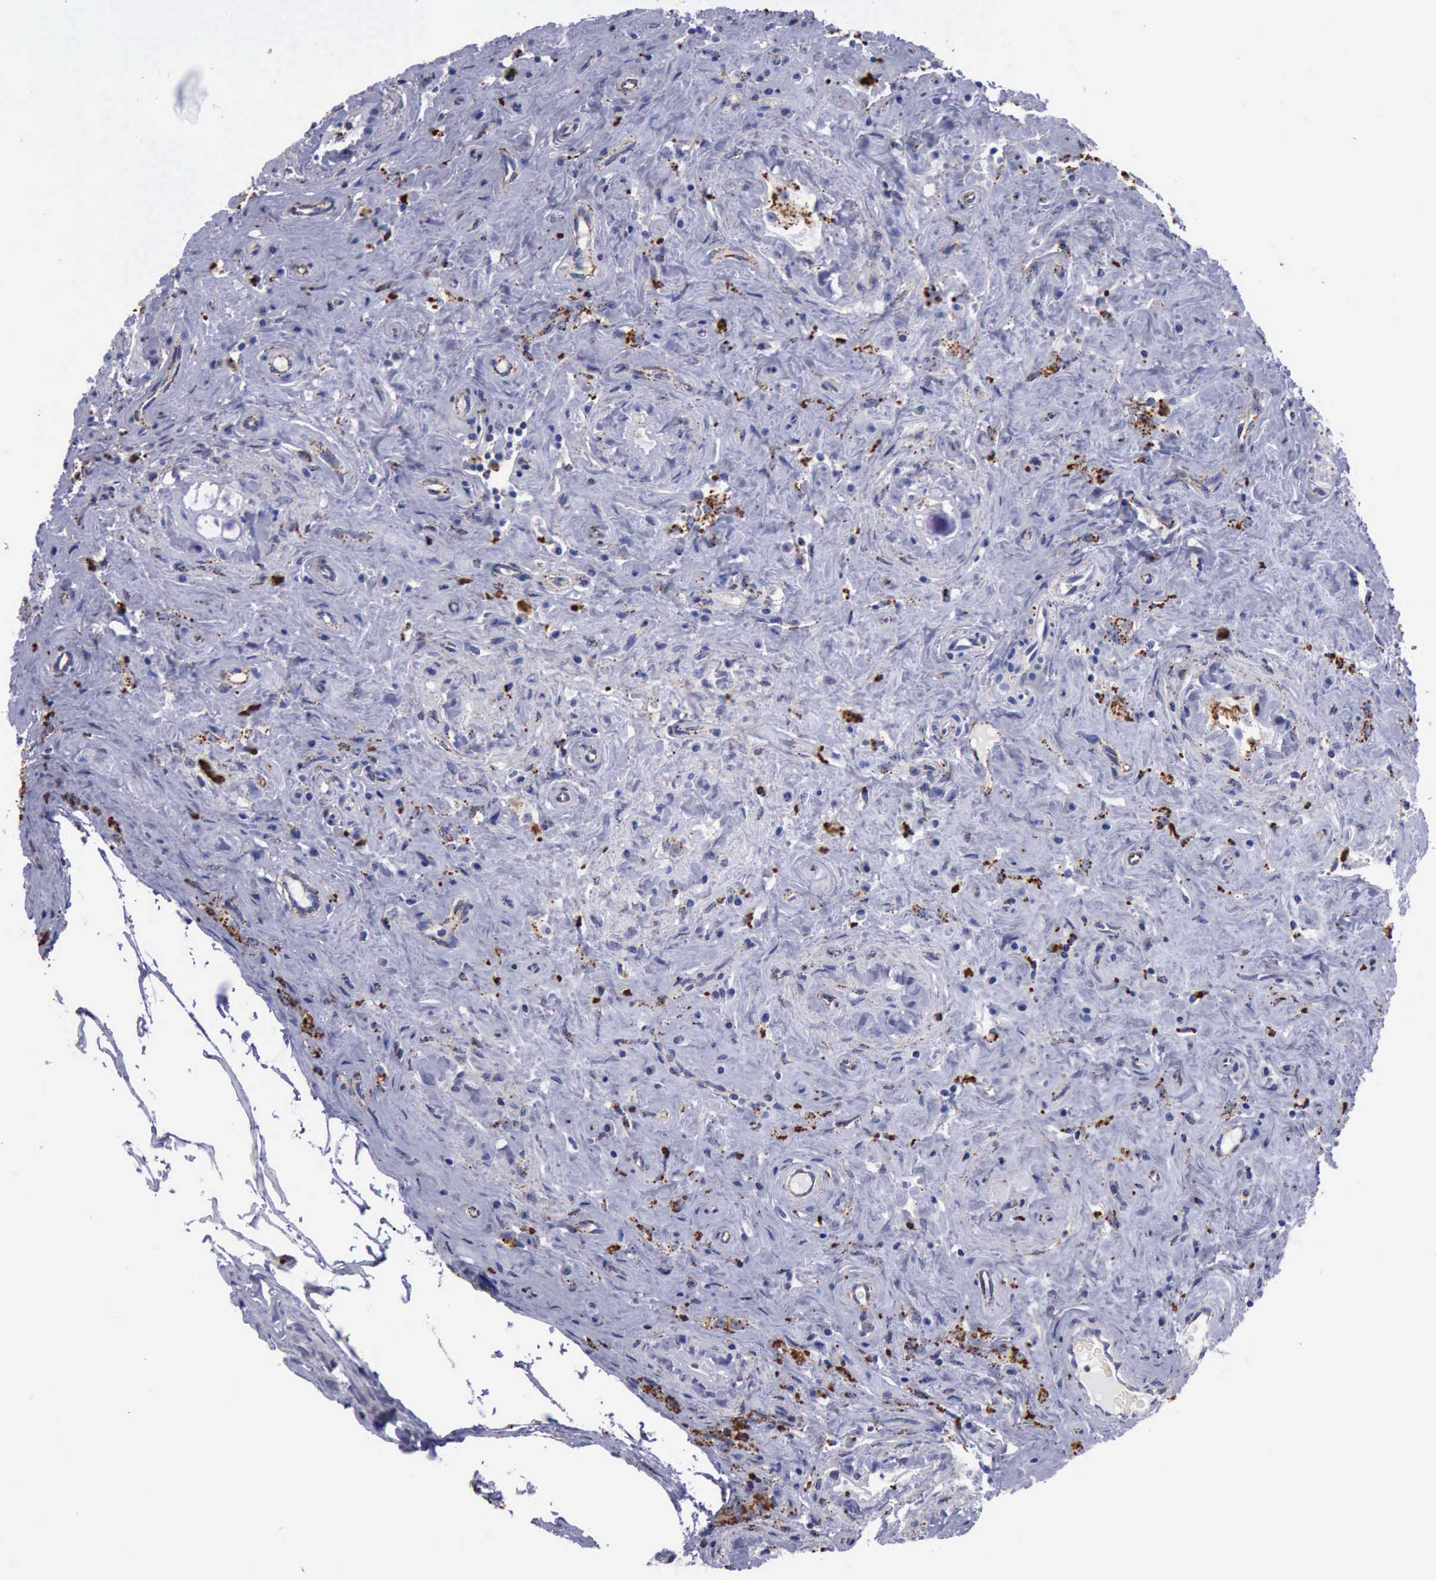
{"staining": {"intensity": "moderate", "quantity": "<25%", "location": "cytoplasmic/membranous"}, "tissue": "testis cancer", "cell_type": "Tumor cells", "image_type": "cancer", "snomed": [{"axis": "morphology", "description": "Seminoma, NOS"}, {"axis": "topography", "description": "Testis"}], "caption": "An IHC image of tumor tissue is shown. Protein staining in brown highlights moderate cytoplasmic/membranous positivity in testis seminoma within tumor cells.", "gene": "CTSD", "patient": {"sex": "male", "age": 32}}